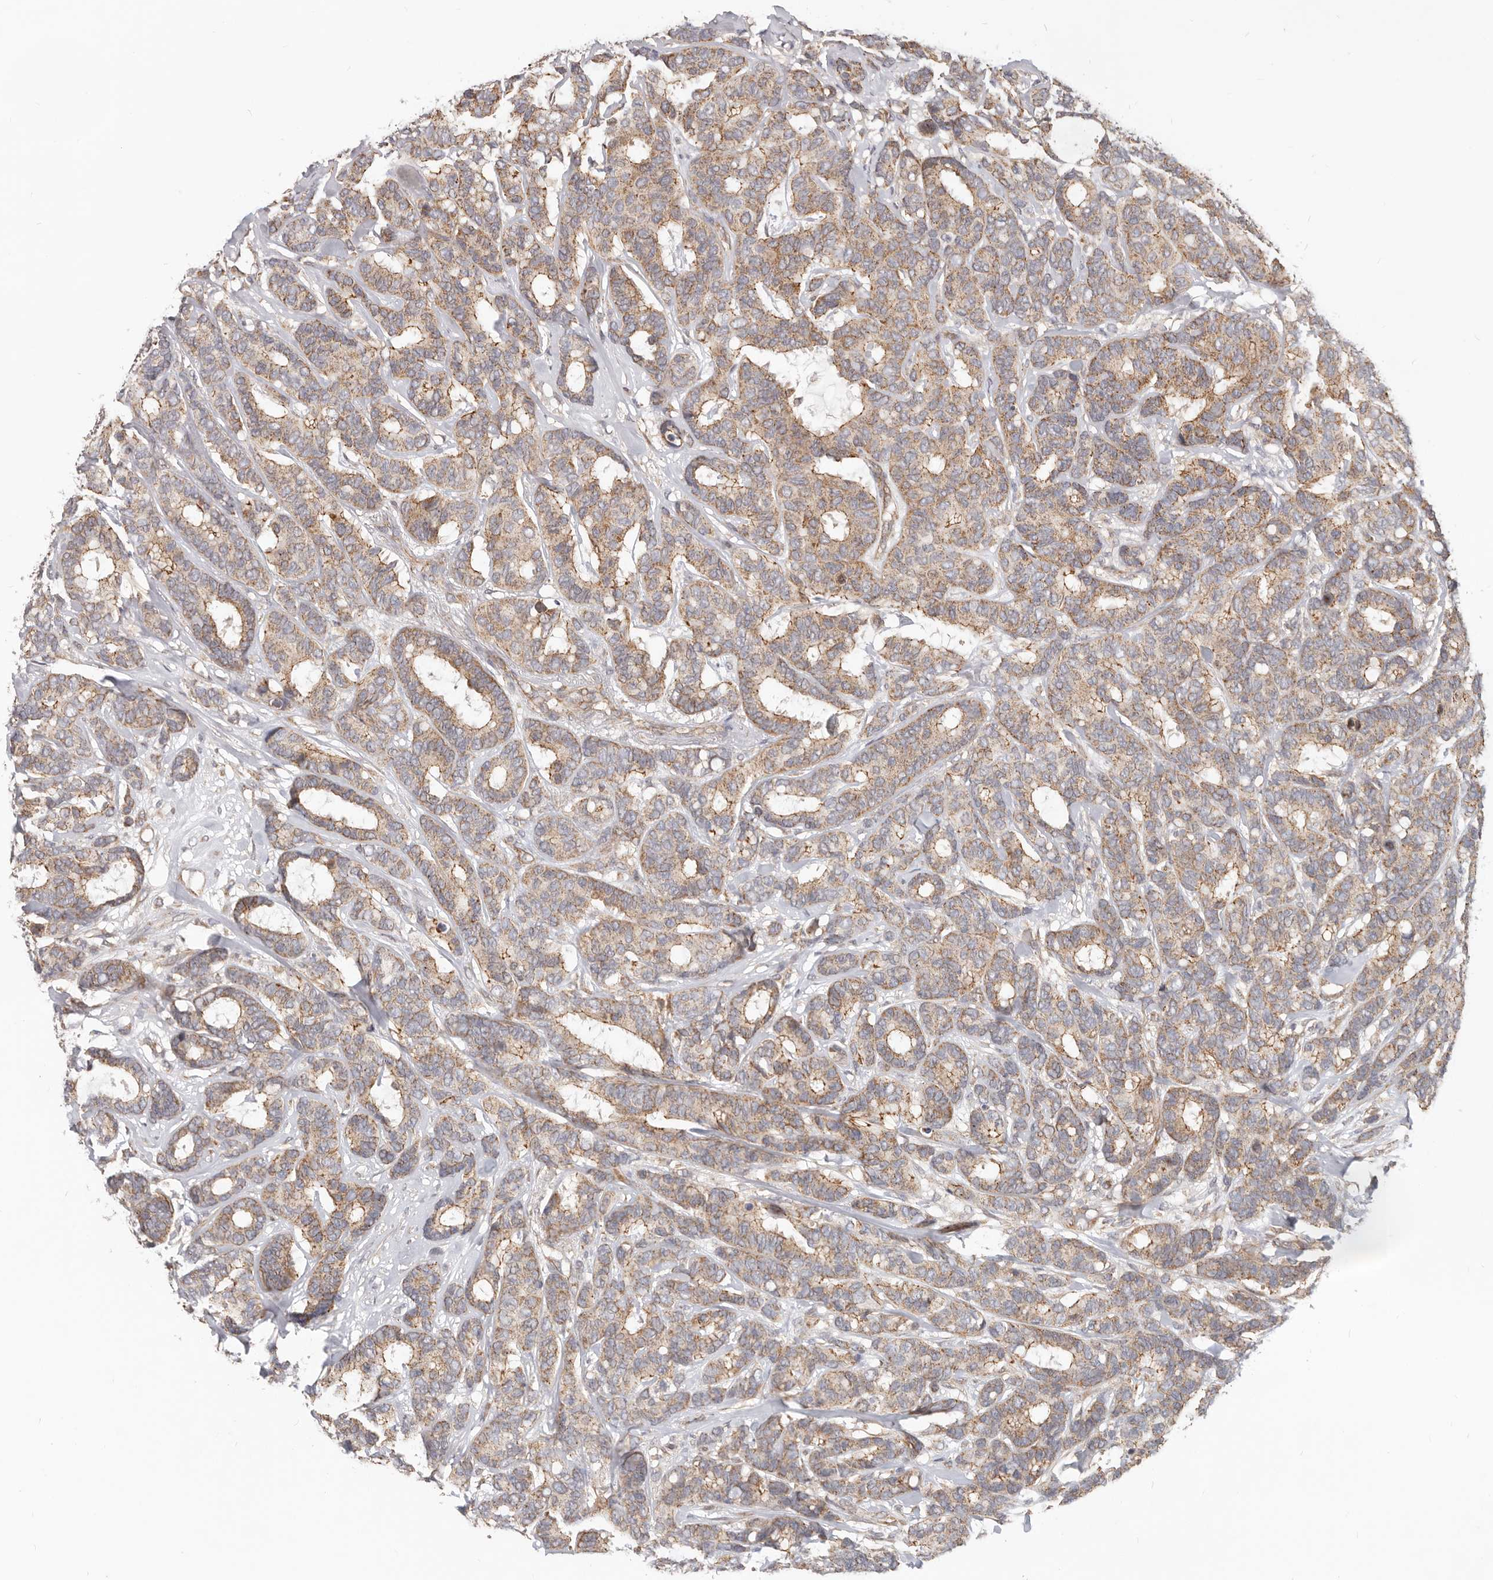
{"staining": {"intensity": "moderate", "quantity": ">75%", "location": "cytoplasmic/membranous"}, "tissue": "breast cancer", "cell_type": "Tumor cells", "image_type": "cancer", "snomed": [{"axis": "morphology", "description": "Duct carcinoma"}, {"axis": "topography", "description": "Breast"}], "caption": "Protein expression analysis of breast infiltrating ductal carcinoma exhibits moderate cytoplasmic/membranous staining in about >75% of tumor cells. The protein of interest is stained brown, and the nuclei are stained in blue (DAB IHC with brightfield microscopy, high magnification).", "gene": "USP49", "patient": {"sex": "female", "age": 87}}